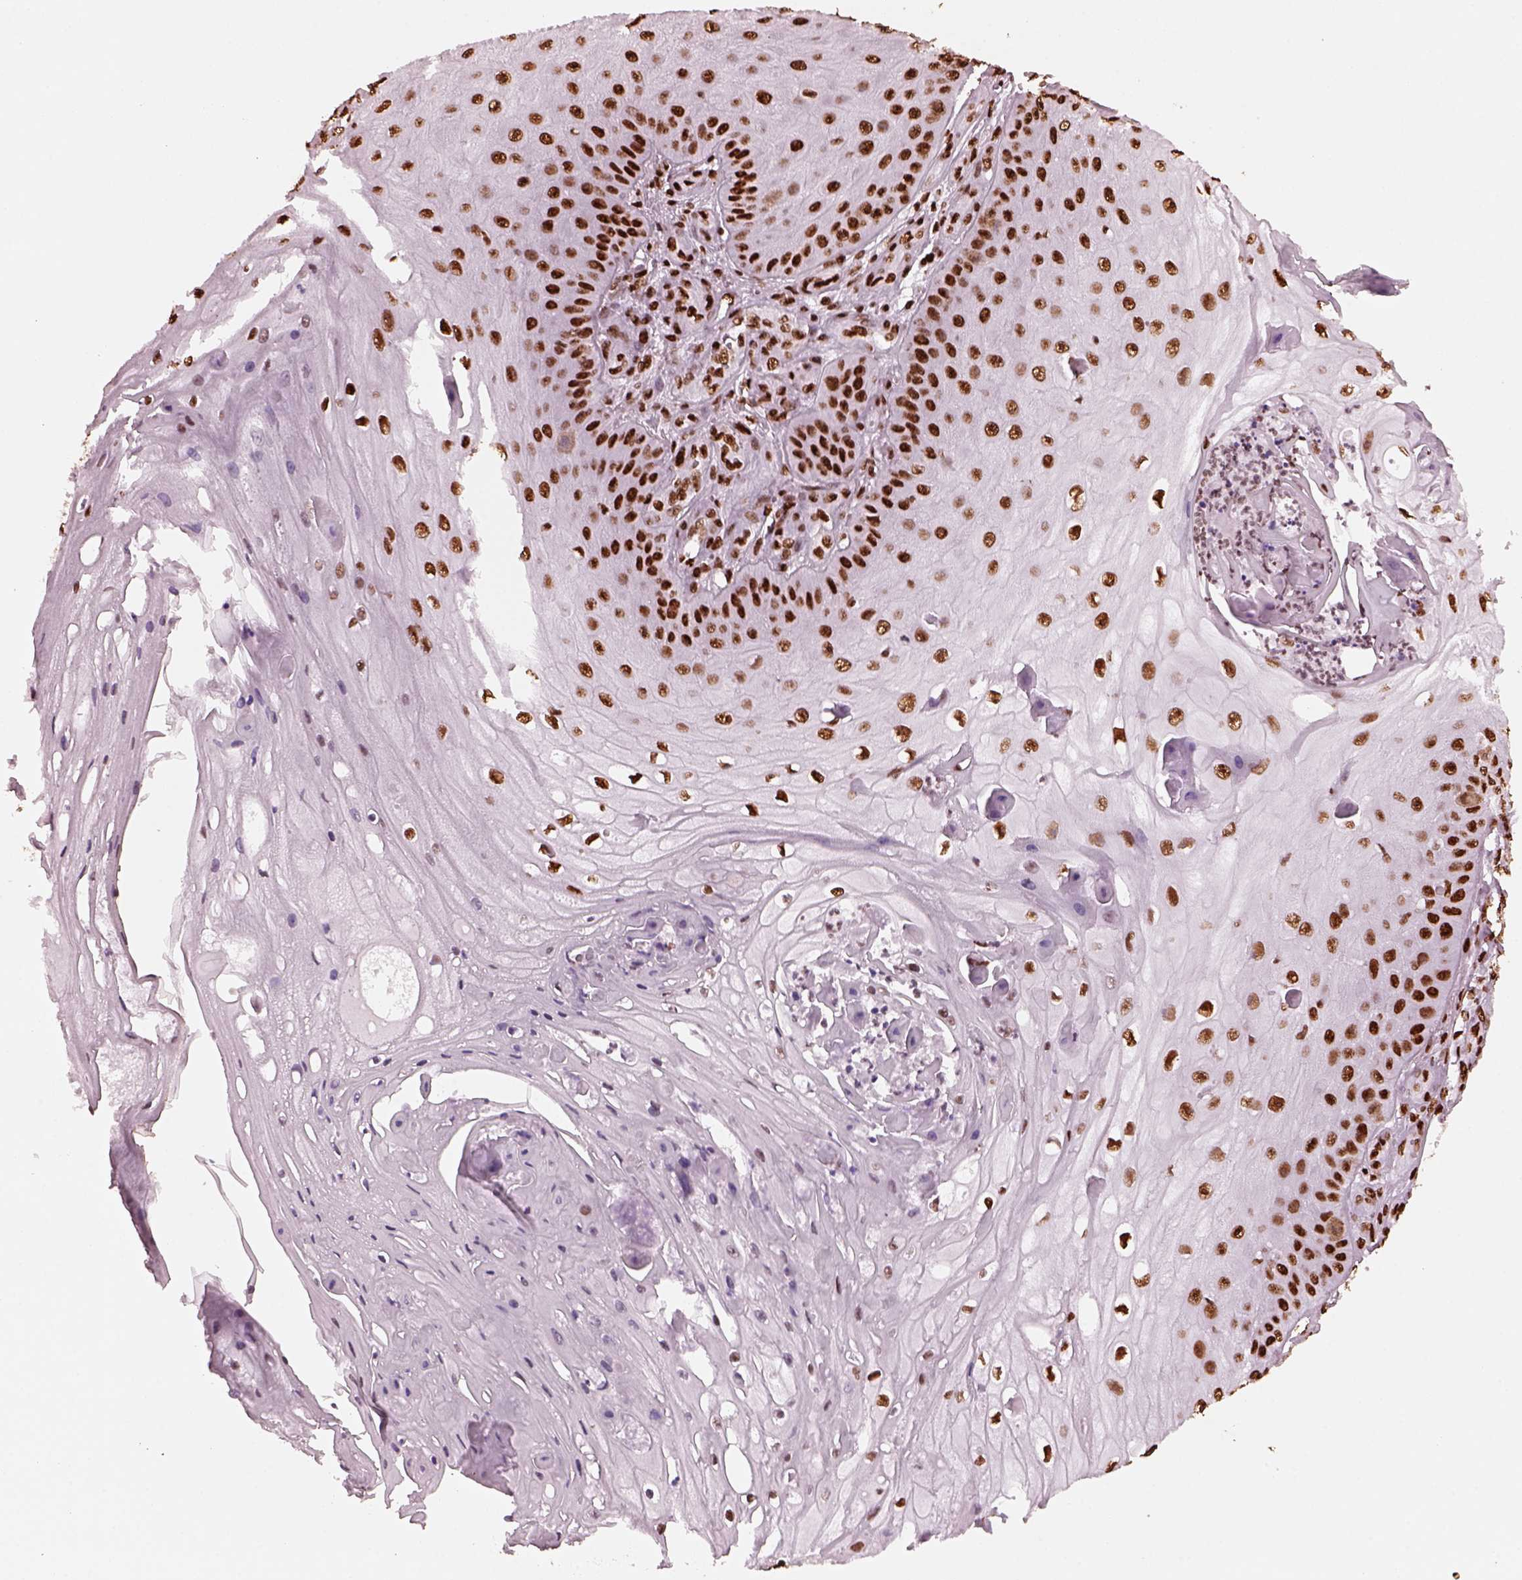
{"staining": {"intensity": "strong", "quantity": ">75%", "location": "nuclear"}, "tissue": "skin cancer", "cell_type": "Tumor cells", "image_type": "cancer", "snomed": [{"axis": "morphology", "description": "Squamous cell carcinoma, NOS"}, {"axis": "topography", "description": "Skin"}], "caption": "Immunohistochemical staining of human skin squamous cell carcinoma displays strong nuclear protein staining in about >75% of tumor cells.", "gene": "CBFA2T3", "patient": {"sex": "male", "age": 70}}